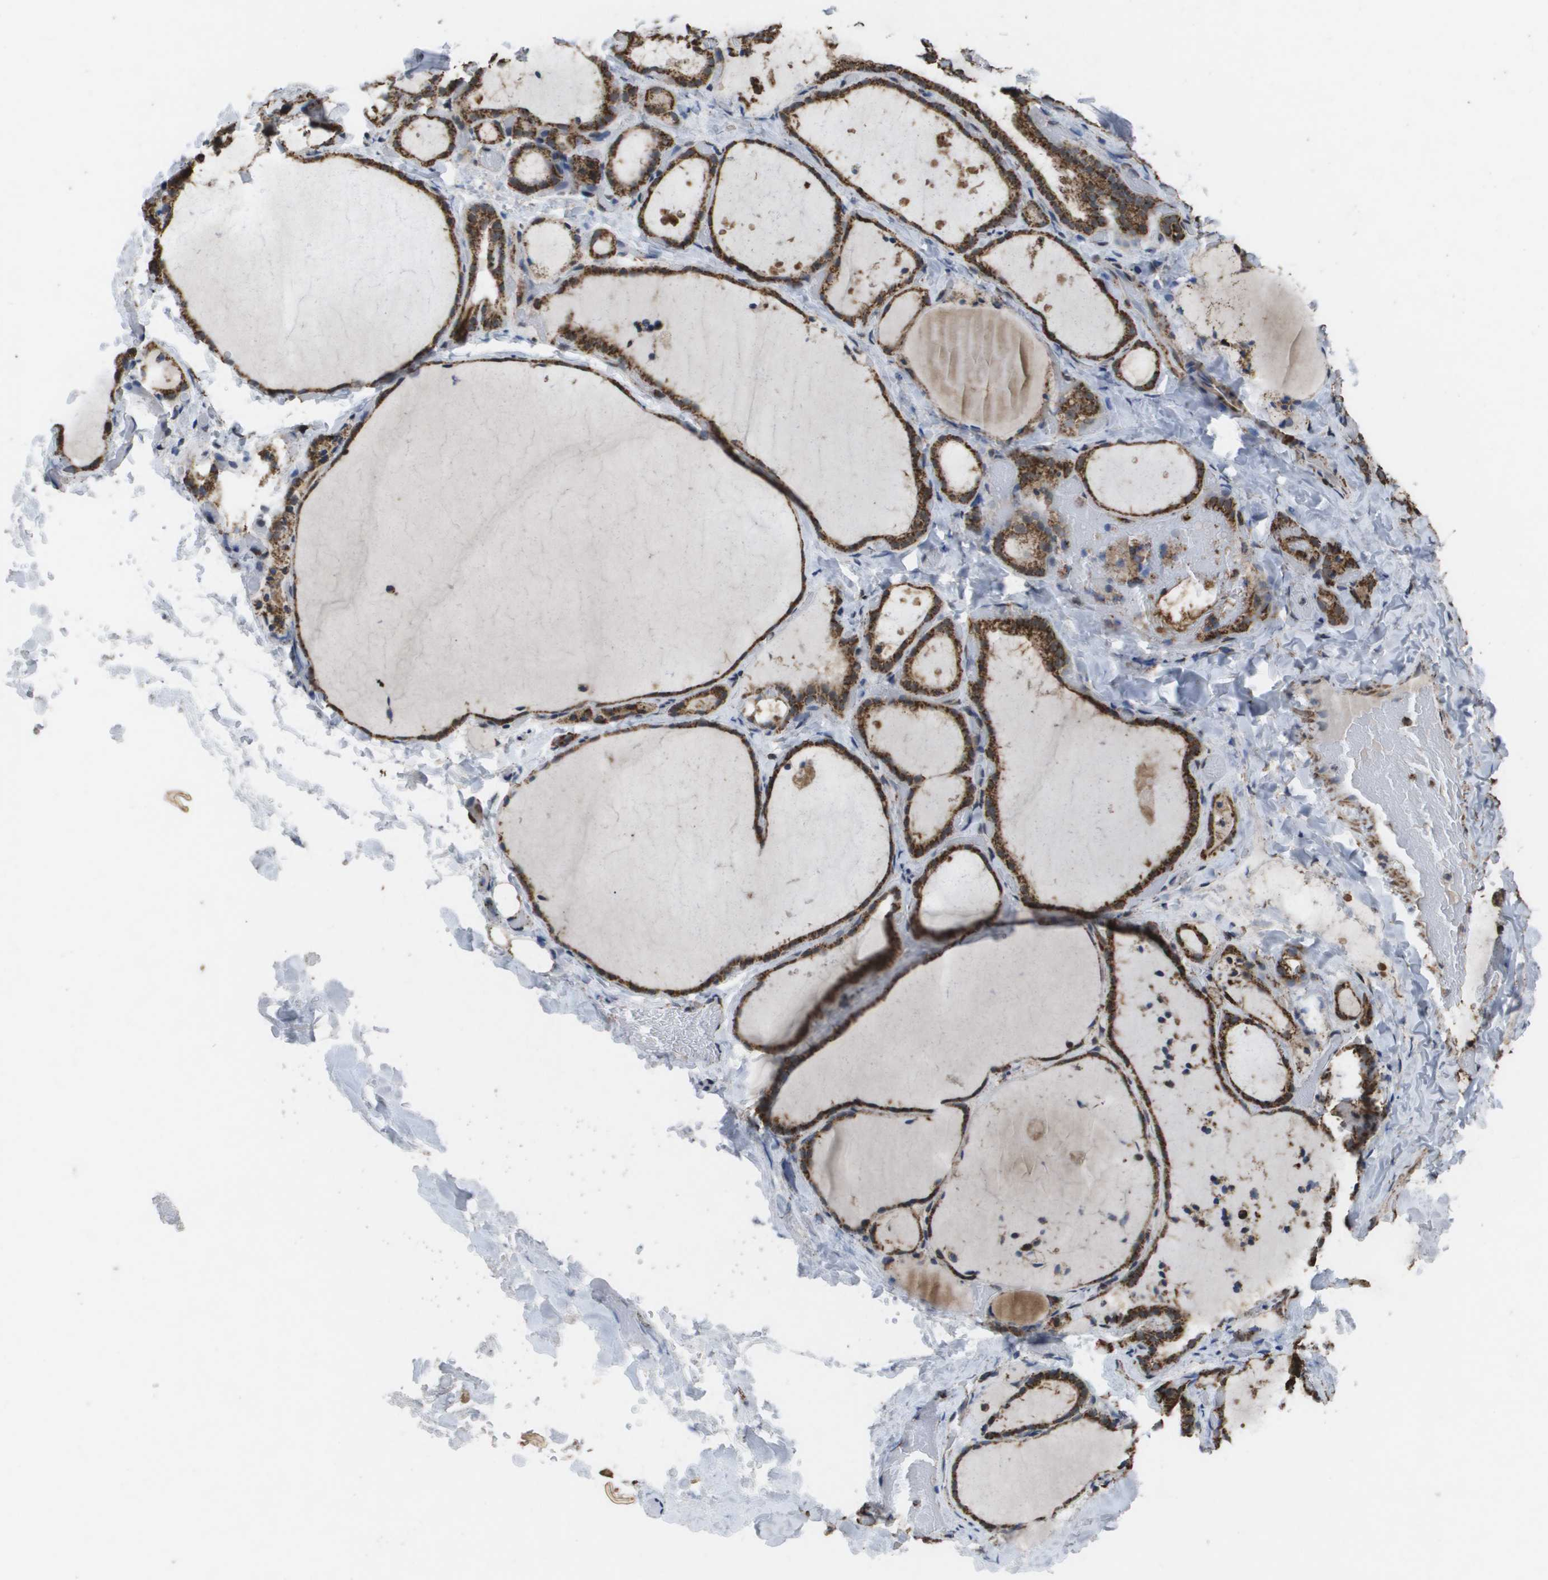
{"staining": {"intensity": "strong", "quantity": ">75%", "location": "cytoplasmic/membranous"}, "tissue": "thyroid gland", "cell_type": "Glandular cells", "image_type": "normal", "snomed": [{"axis": "morphology", "description": "Normal tissue, NOS"}, {"axis": "topography", "description": "Thyroid gland"}], "caption": "This is a histology image of immunohistochemistry staining of unremarkable thyroid gland, which shows strong staining in the cytoplasmic/membranous of glandular cells.", "gene": "HSPE1", "patient": {"sex": "female", "age": 44}}